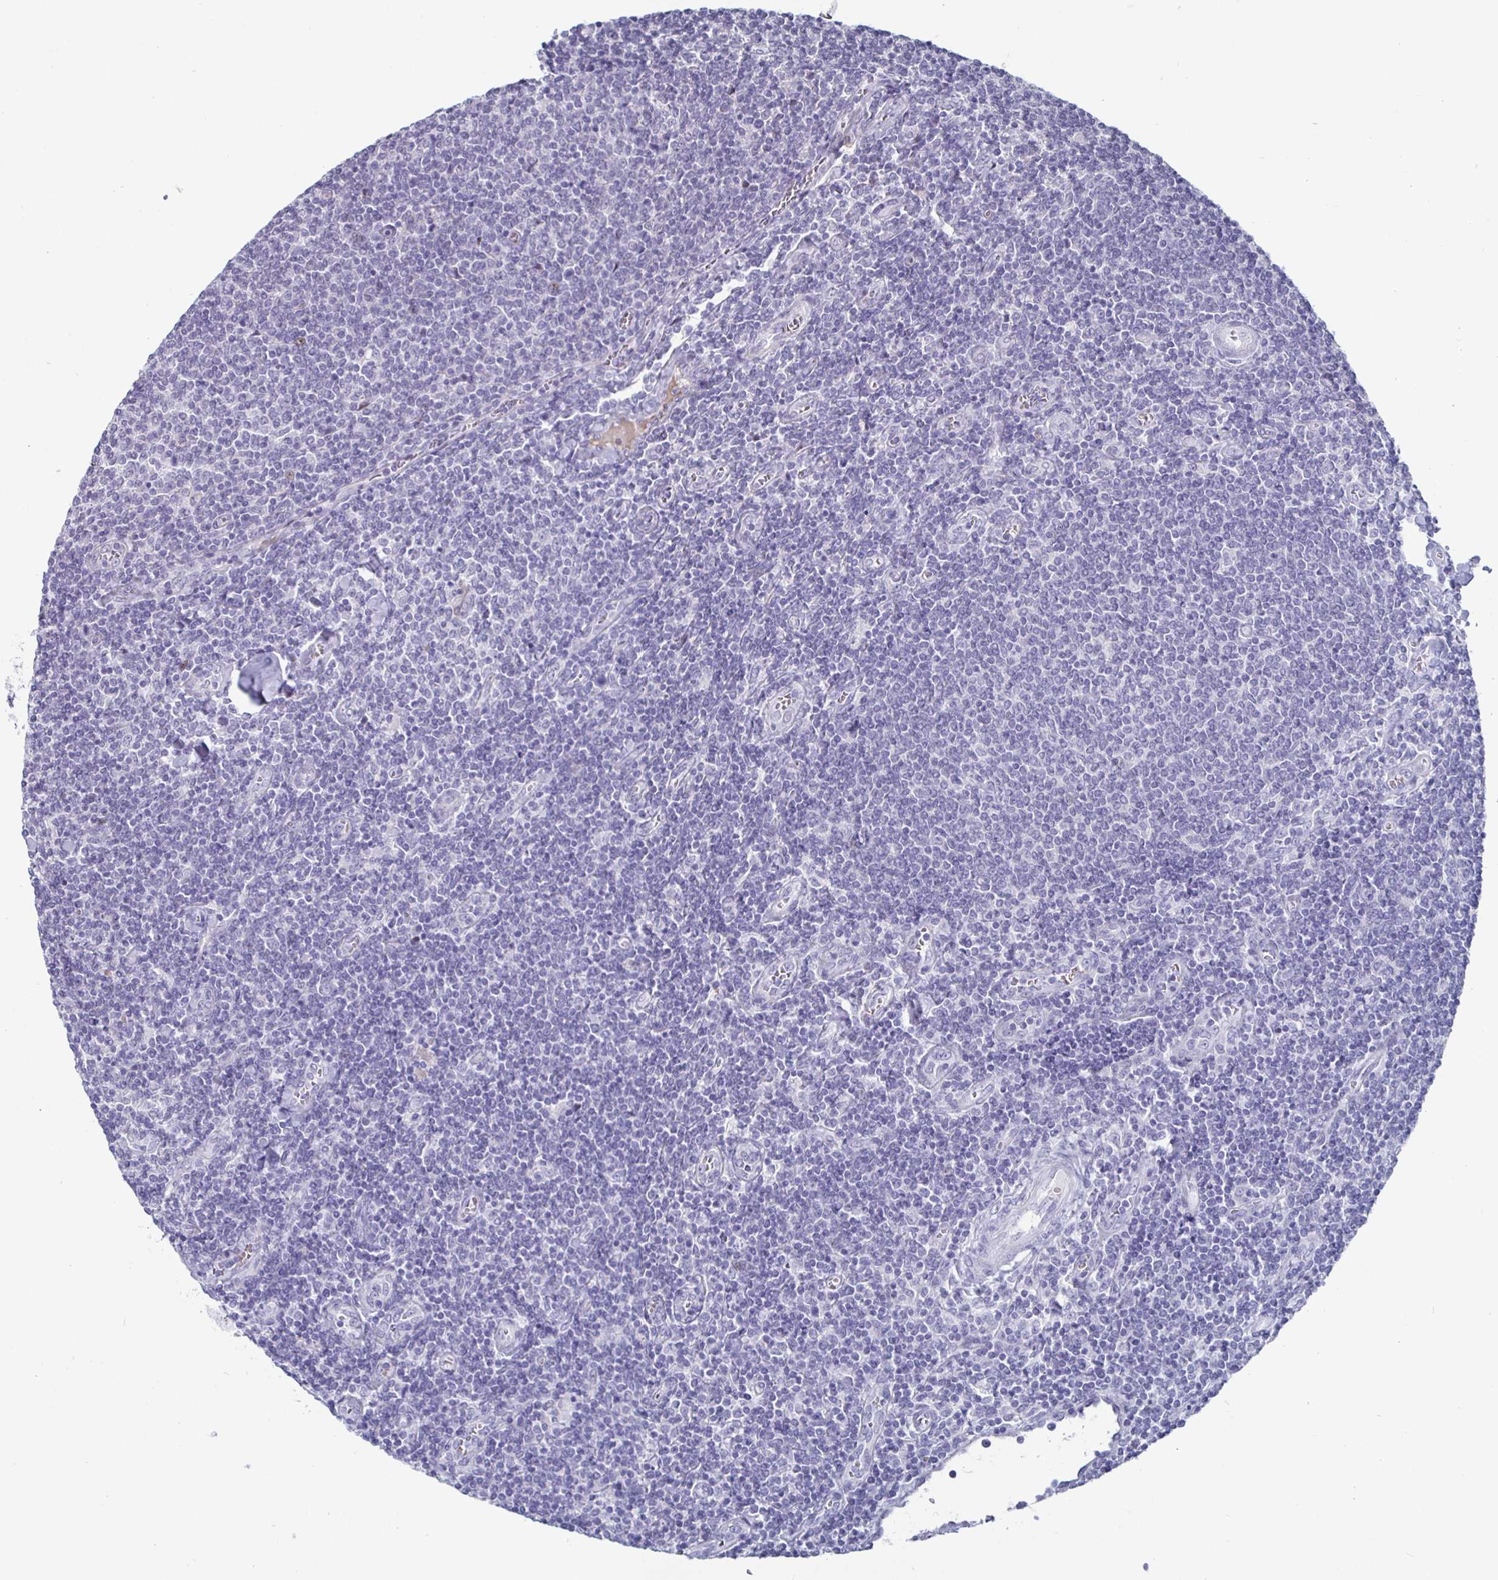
{"staining": {"intensity": "negative", "quantity": "none", "location": "none"}, "tissue": "lymphoma", "cell_type": "Tumor cells", "image_type": "cancer", "snomed": [{"axis": "morphology", "description": "Malignant lymphoma, non-Hodgkin's type, Low grade"}, {"axis": "topography", "description": "Lymph node"}], "caption": "Tumor cells show no significant staining in lymphoma. The staining is performed using DAB brown chromogen with nuclei counter-stained in using hematoxylin.", "gene": "OOSP2", "patient": {"sex": "male", "age": 52}}